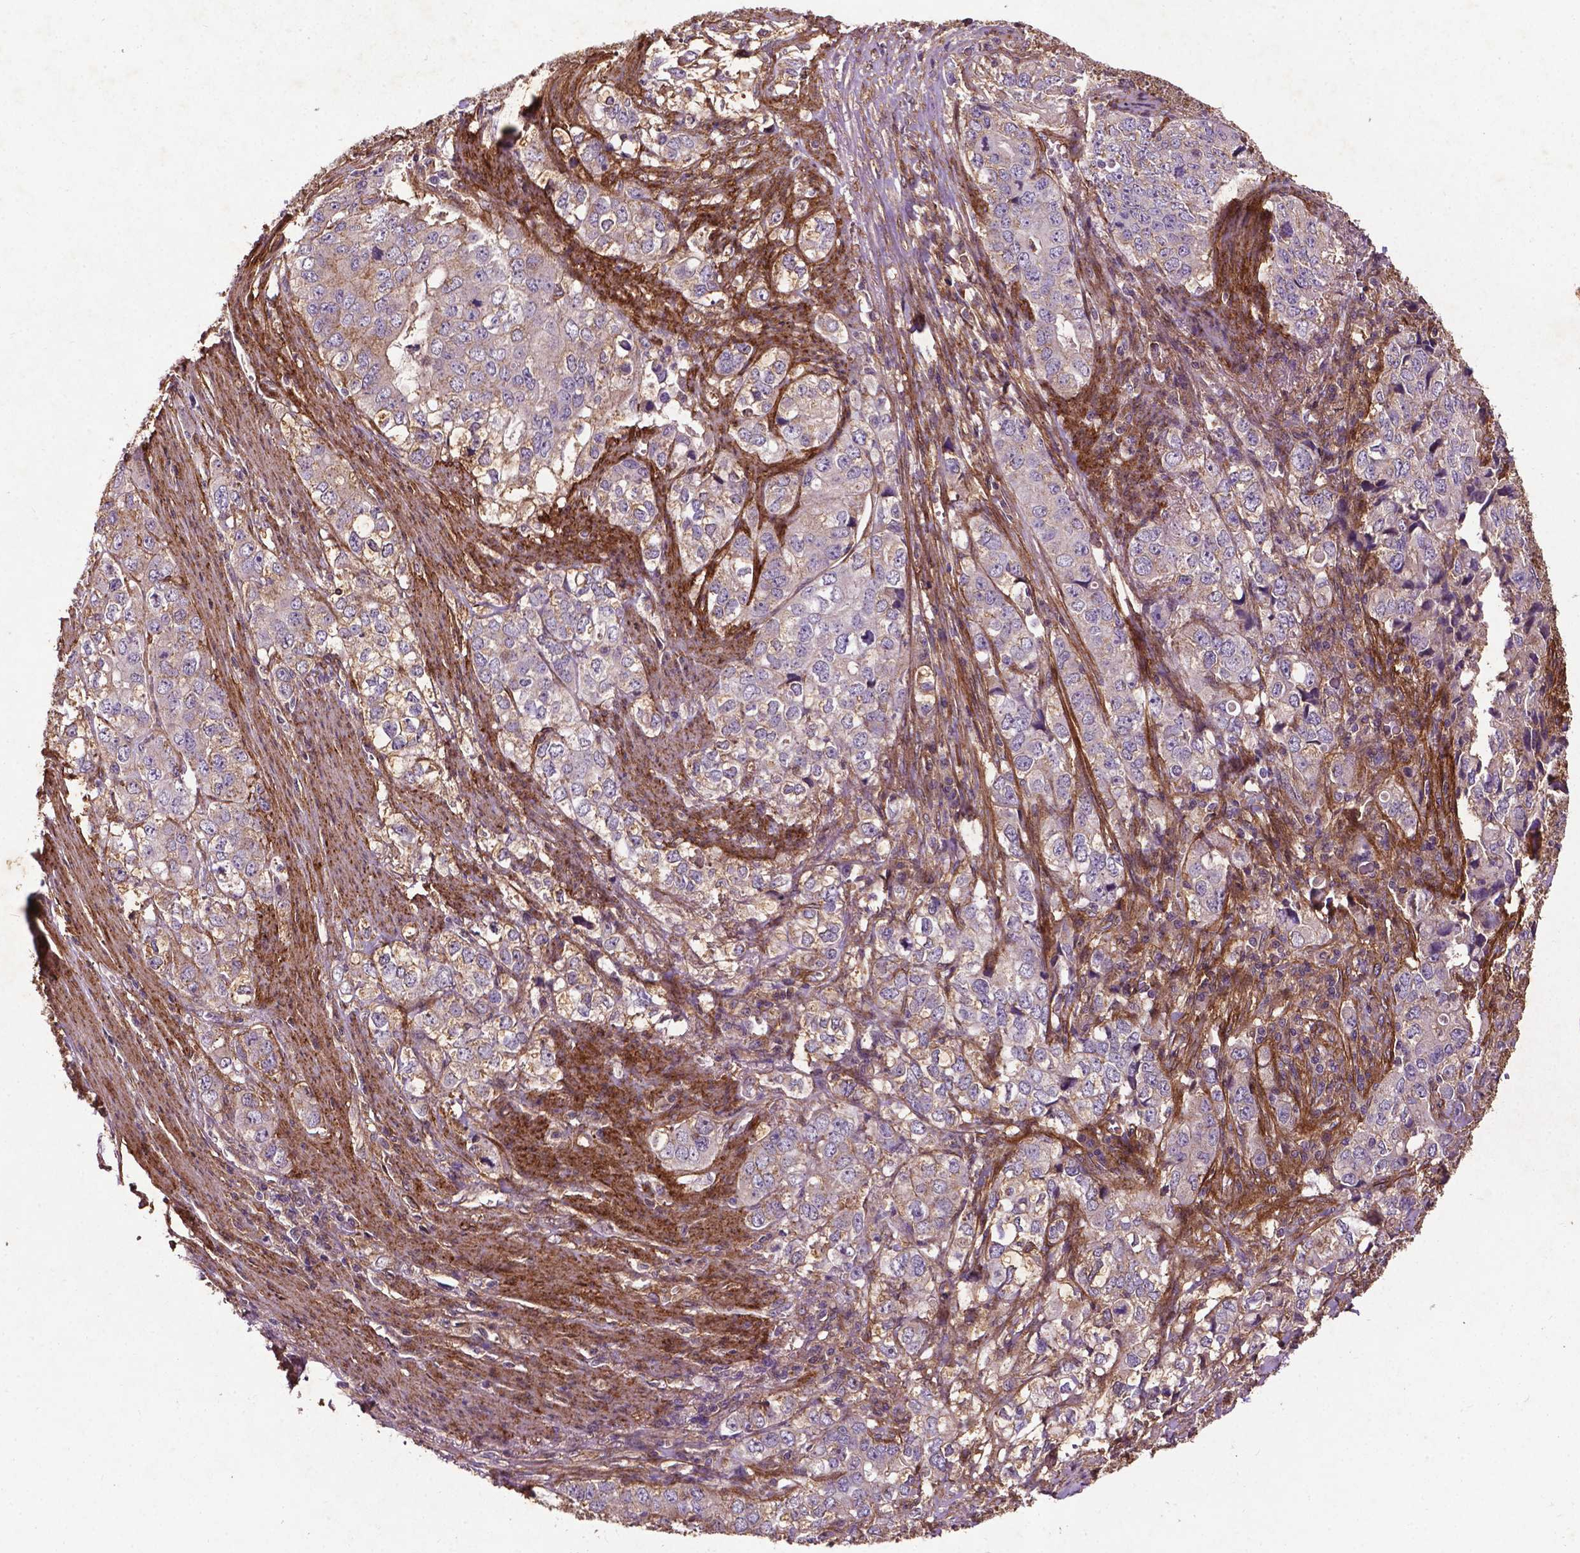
{"staining": {"intensity": "negative", "quantity": "none", "location": "none"}, "tissue": "stomach cancer", "cell_type": "Tumor cells", "image_type": "cancer", "snomed": [{"axis": "morphology", "description": "Adenocarcinoma, NOS"}, {"axis": "topography", "description": "Stomach, lower"}], "caption": "Stomach cancer was stained to show a protein in brown. There is no significant positivity in tumor cells.", "gene": "RRAS", "patient": {"sex": "female", "age": 72}}